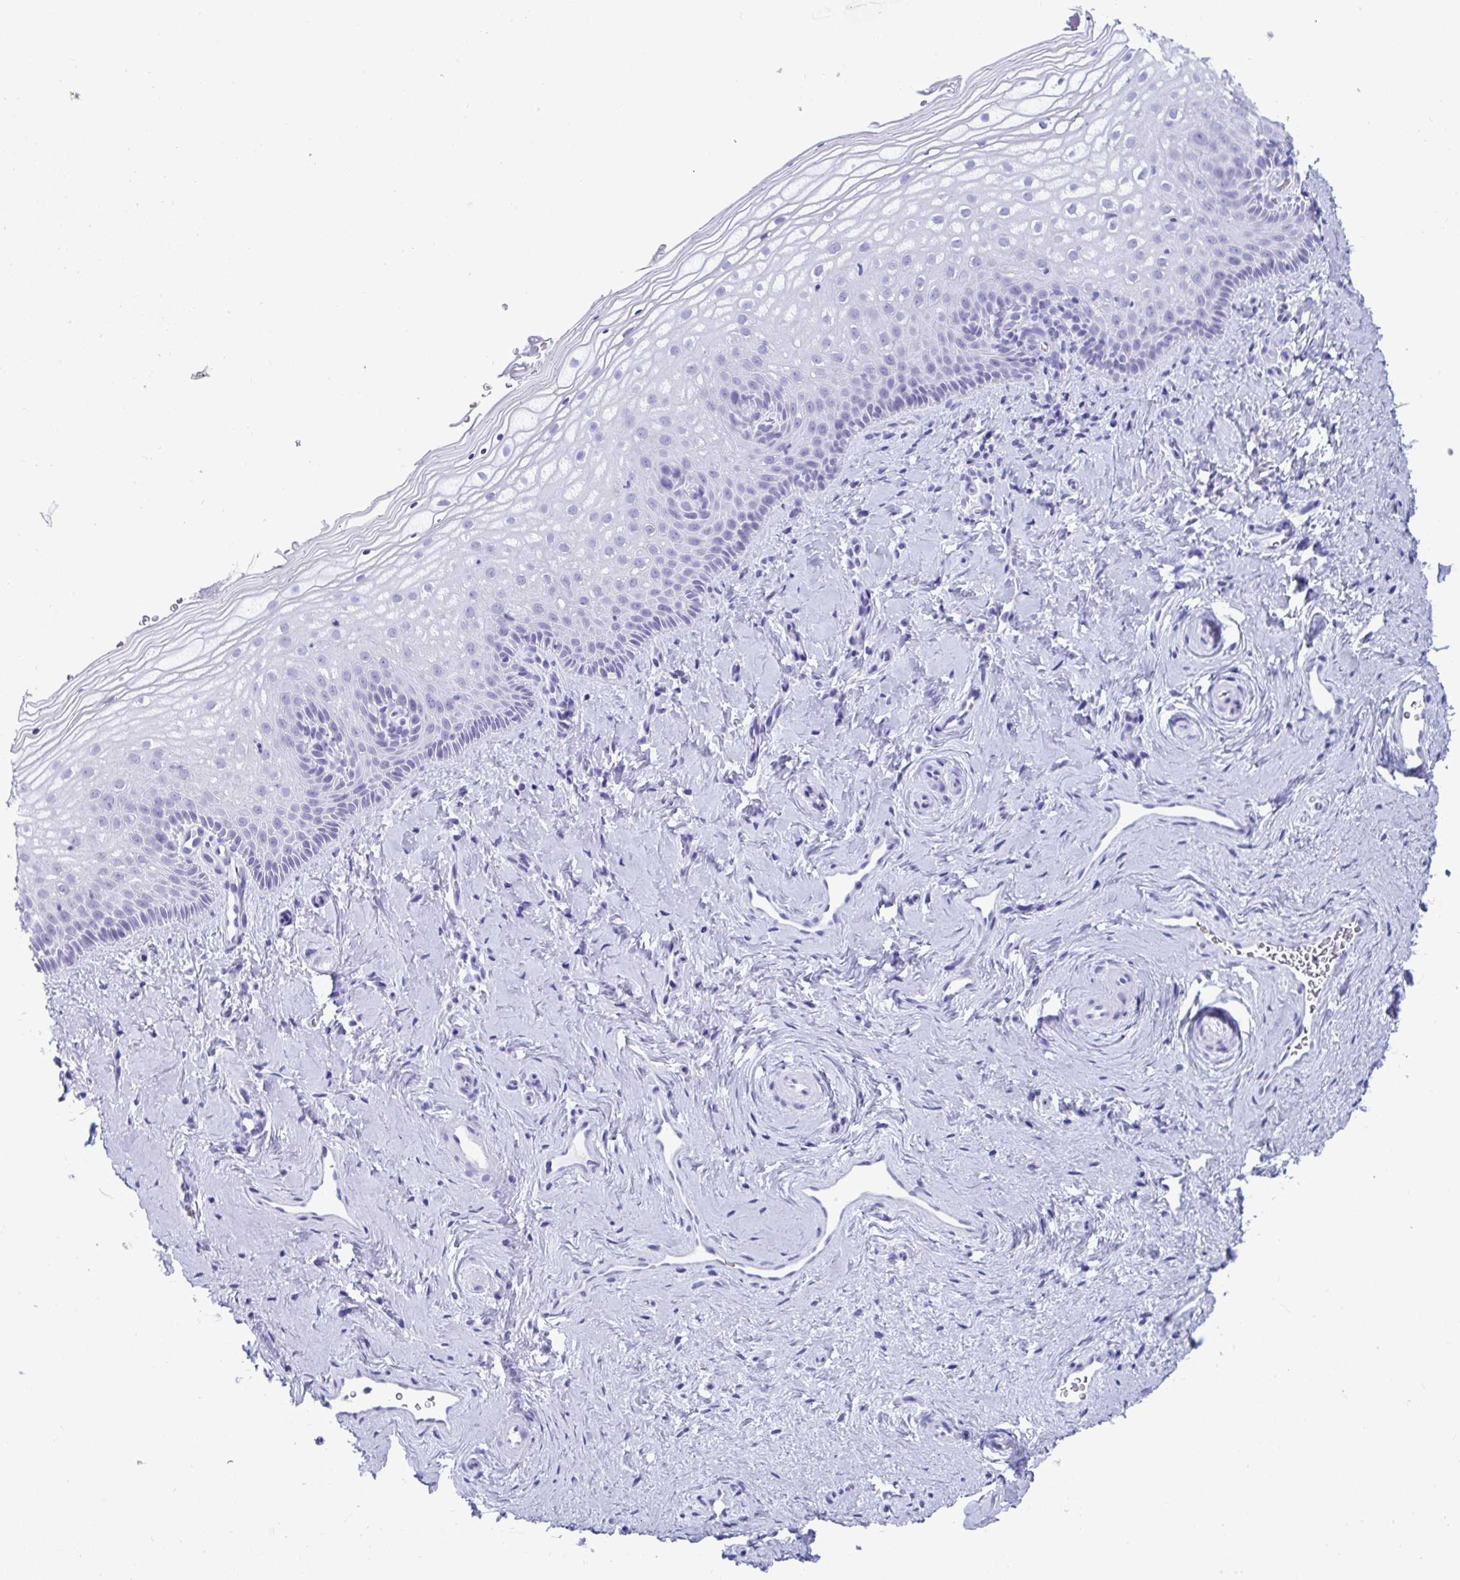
{"staining": {"intensity": "negative", "quantity": "none", "location": "none"}, "tissue": "vagina", "cell_type": "Squamous epithelial cells", "image_type": "normal", "snomed": [{"axis": "morphology", "description": "Normal tissue, NOS"}, {"axis": "topography", "description": "Vagina"}], "caption": "High power microscopy image of an immunohistochemistry image of benign vagina, revealing no significant staining in squamous epithelial cells.", "gene": "GKN2", "patient": {"sex": "female", "age": 51}}